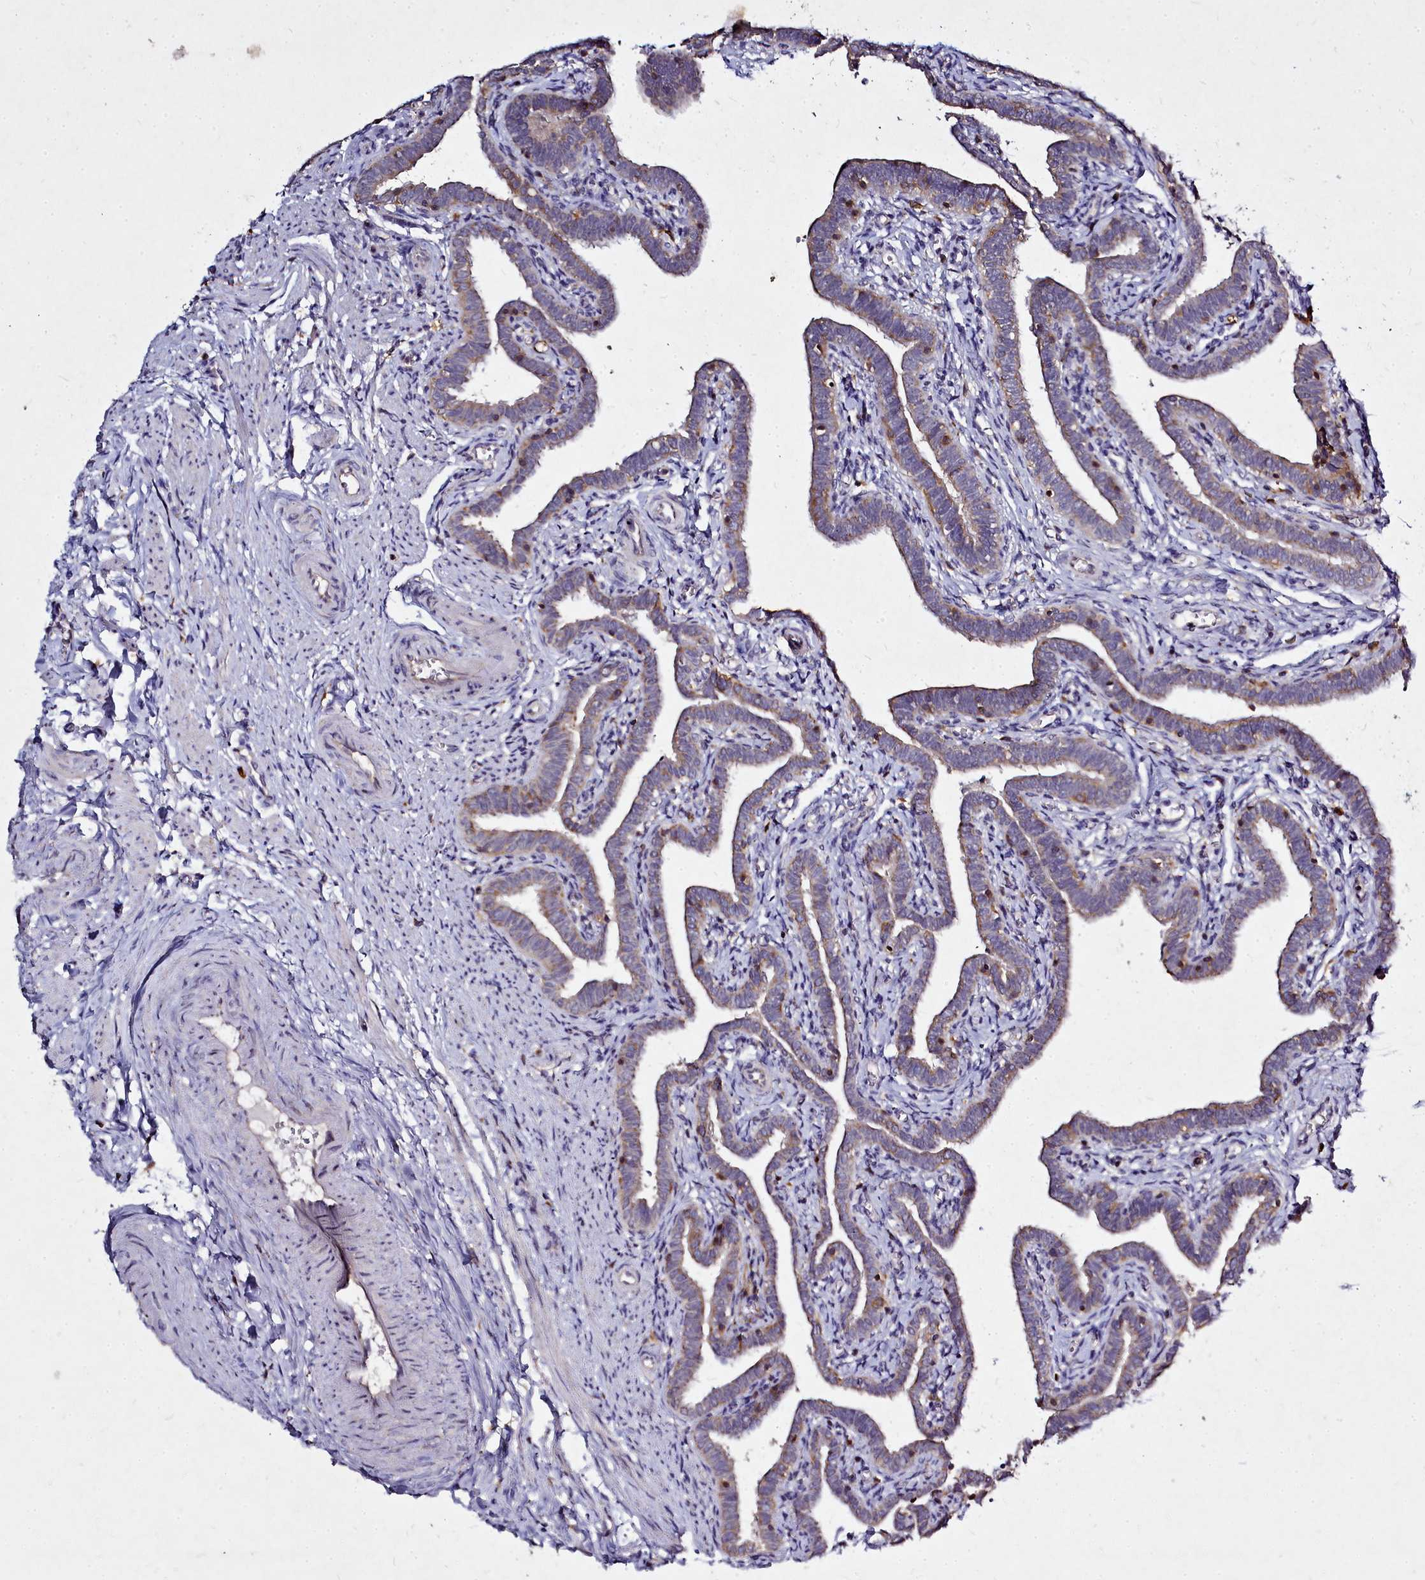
{"staining": {"intensity": "weak", "quantity": "25%-75%", "location": "cytoplasmic/membranous"}, "tissue": "fallopian tube", "cell_type": "Glandular cells", "image_type": "normal", "snomed": [{"axis": "morphology", "description": "Normal tissue, NOS"}, {"axis": "topography", "description": "Fallopian tube"}], "caption": "Protein positivity by immunohistochemistry reveals weak cytoplasmic/membranous staining in approximately 25%-75% of glandular cells in normal fallopian tube.", "gene": "NCKAP1L", "patient": {"sex": "female", "age": 36}}